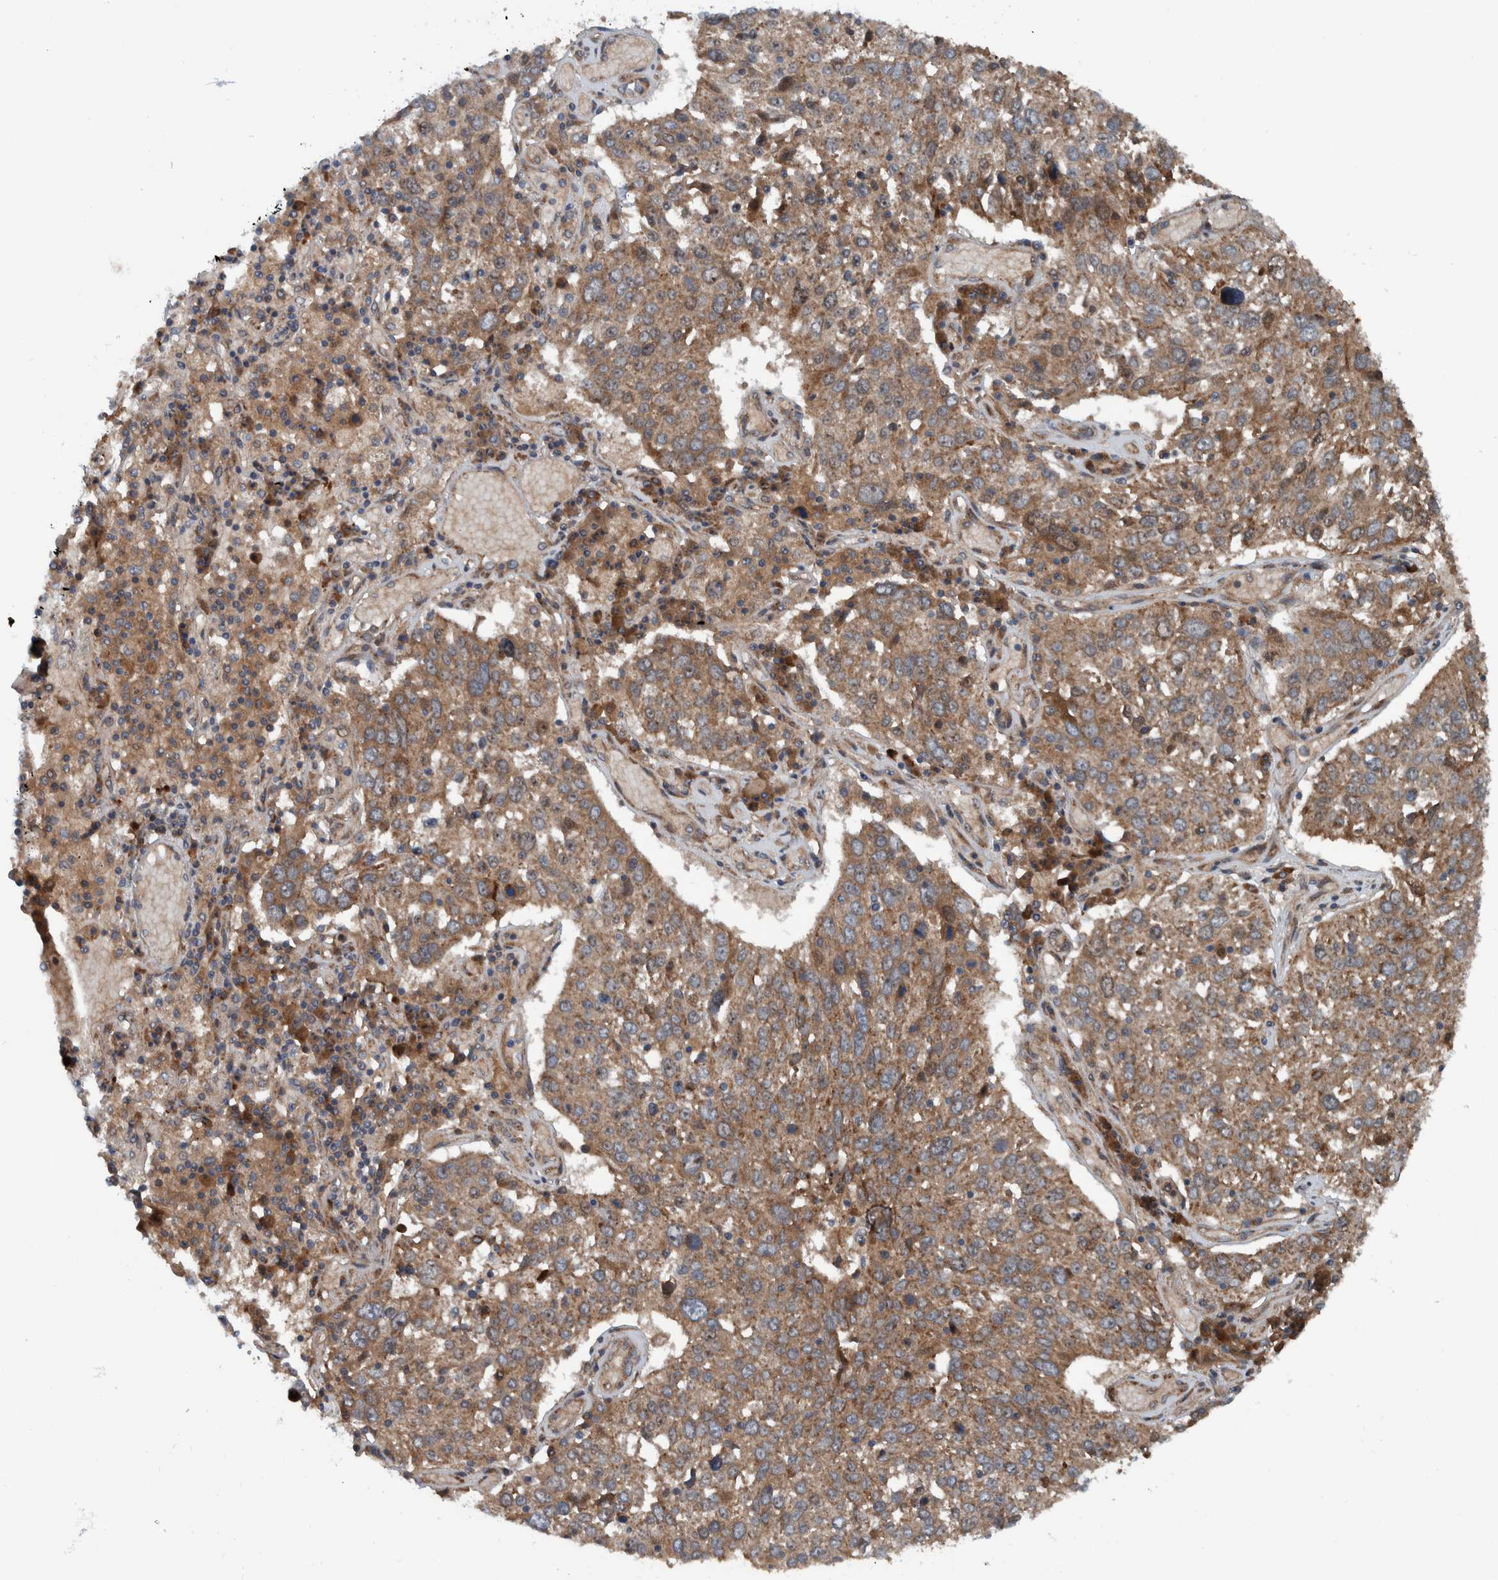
{"staining": {"intensity": "moderate", "quantity": ">75%", "location": "cytoplasmic/membranous"}, "tissue": "lung cancer", "cell_type": "Tumor cells", "image_type": "cancer", "snomed": [{"axis": "morphology", "description": "Squamous cell carcinoma, NOS"}, {"axis": "topography", "description": "Lung"}], "caption": "Human lung cancer (squamous cell carcinoma) stained with a protein marker exhibits moderate staining in tumor cells.", "gene": "CUEDC1", "patient": {"sex": "male", "age": 65}}